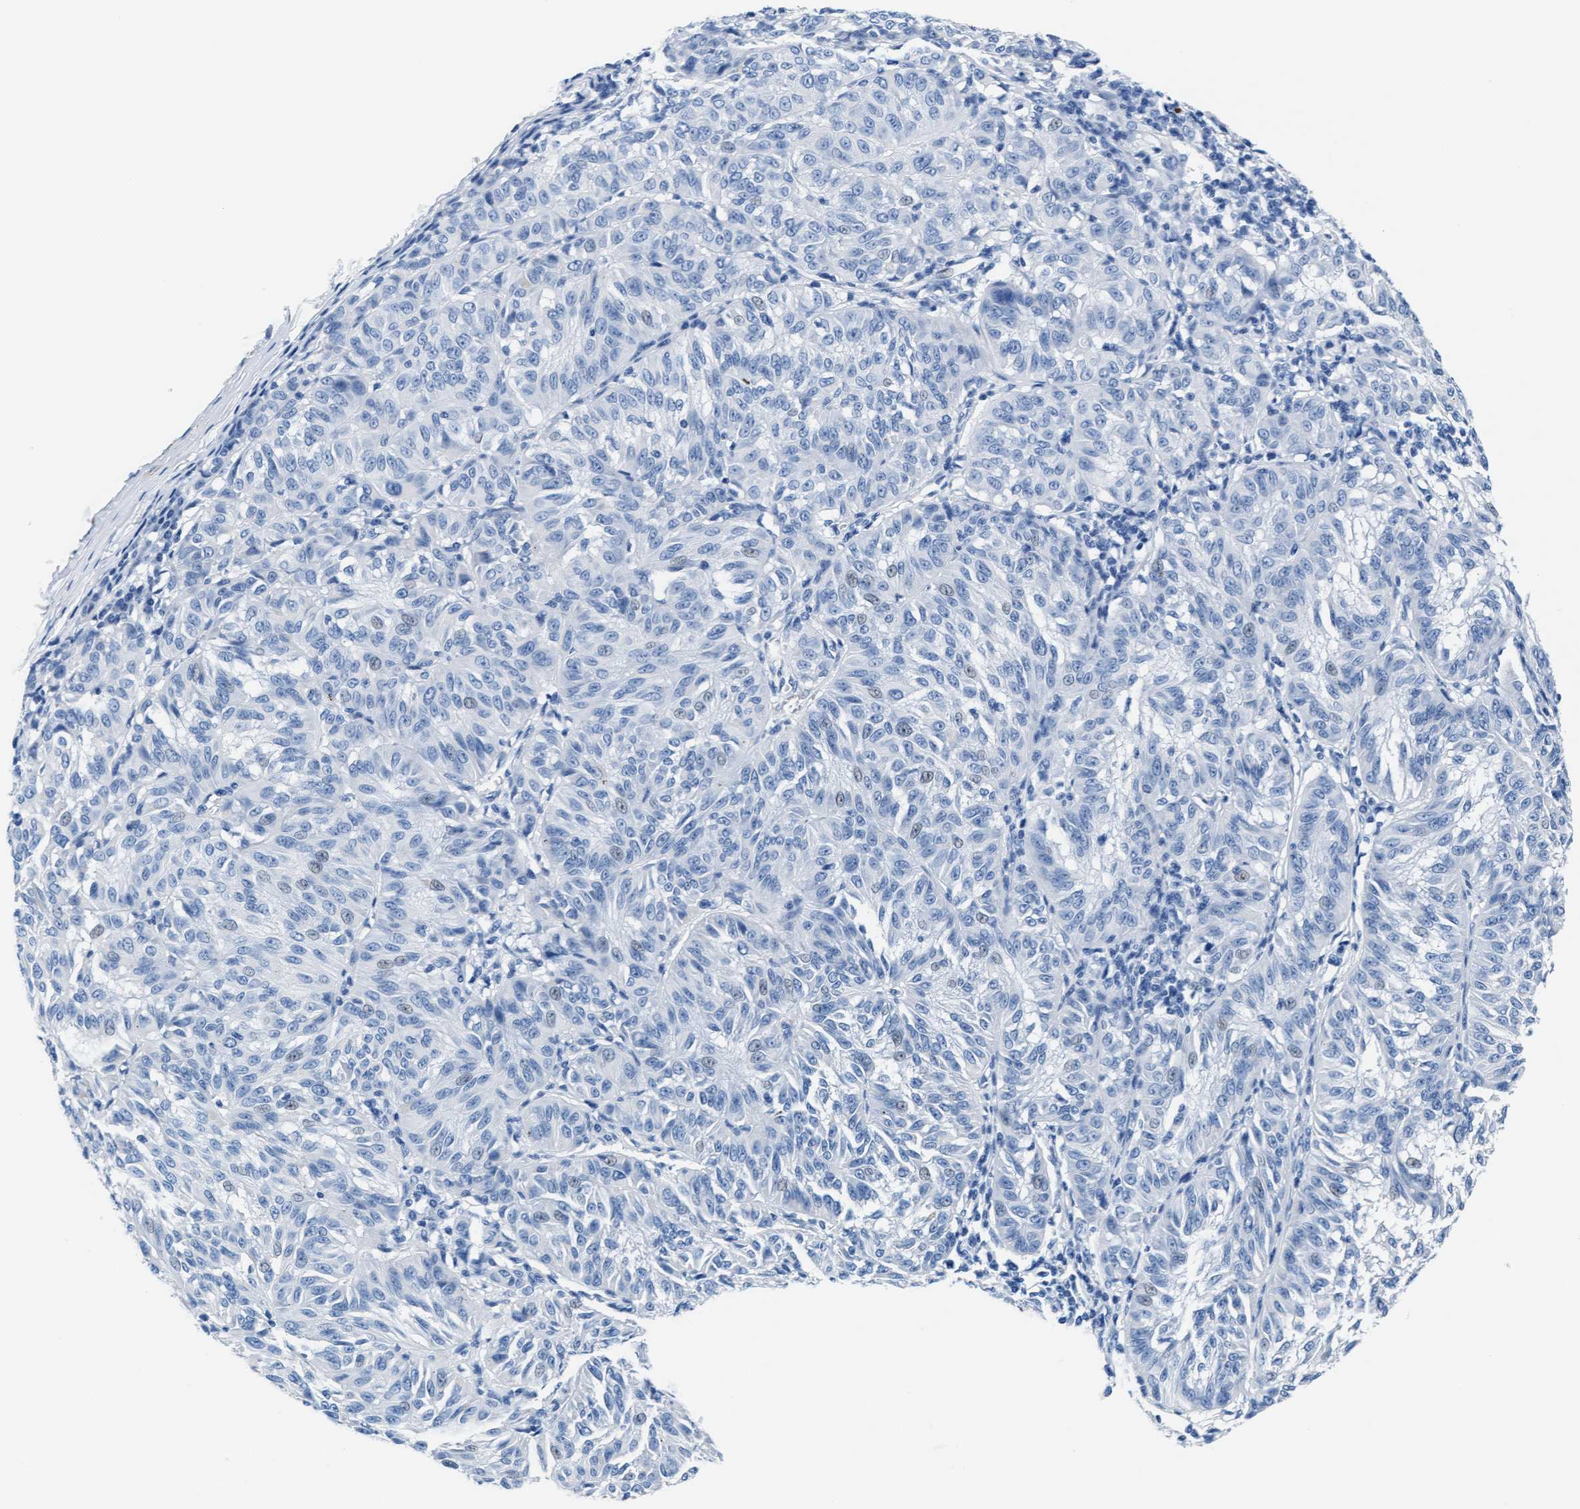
{"staining": {"intensity": "negative", "quantity": "none", "location": "none"}, "tissue": "melanoma", "cell_type": "Tumor cells", "image_type": "cancer", "snomed": [{"axis": "morphology", "description": "Malignant melanoma, NOS"}, {"axis": "topography", "description": "Skin"}], "caption": "This is a histopathology image of immunohistochemistry staining of malignant melanoma, which shows no expression in tumor cells.", "gene": "MMP8", "patient": {"sex": "female", "age": 72}}